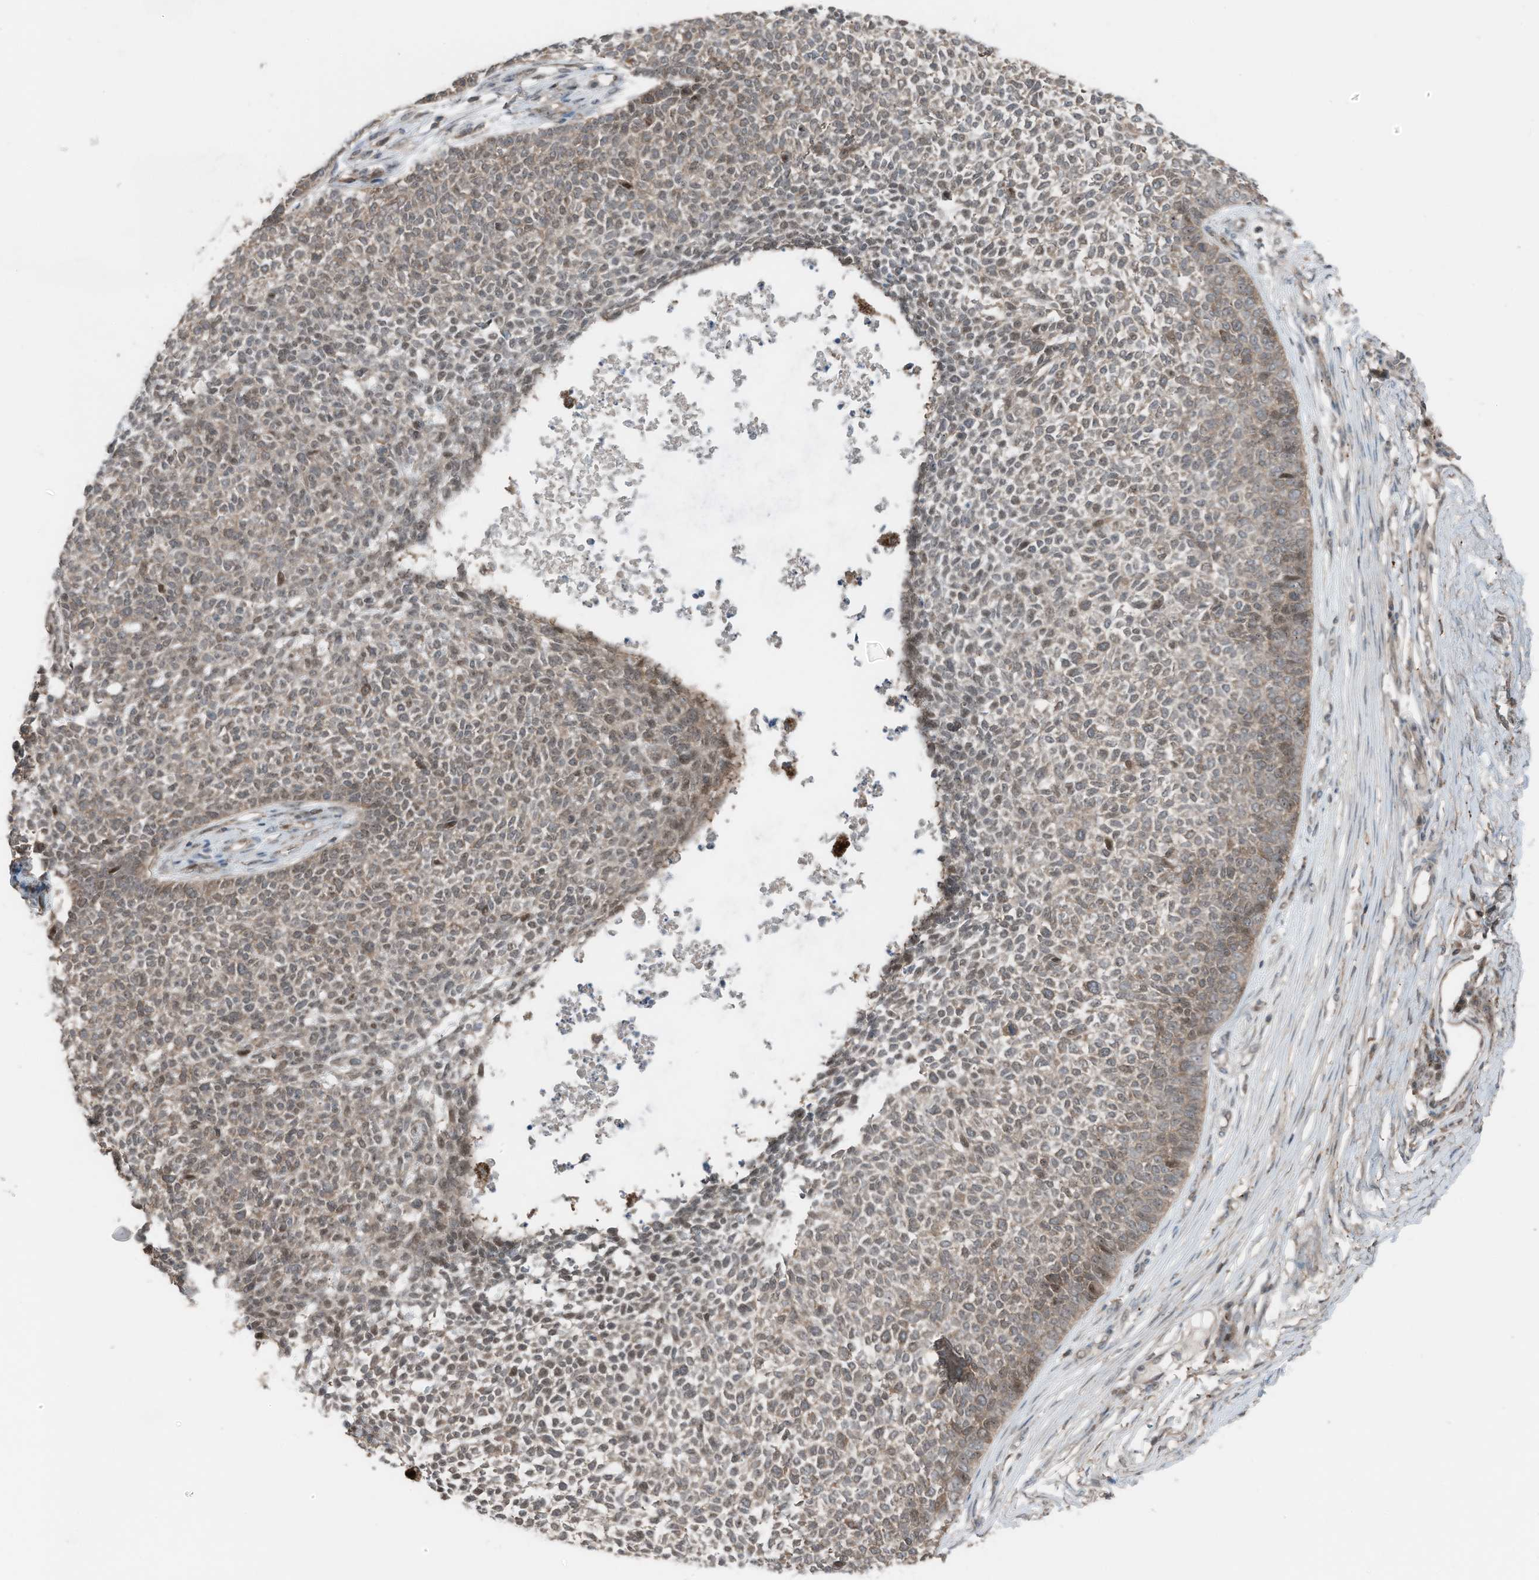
{"staining": {"intensity": "weak", "quantity": "25%-75%", "location": "cytoplasmic/membranous,nuclear"}, "tissue": "skin cancer", "cell_type": "Tumor cells", "image_type": "cancer", "snomed": [{"axis": "morphology", "description": "Basal cell carcinoma"}, {"axis": "topography", "description": "Skin"}], "caption": "Protein expression analysis of human skin cancer reveals weak cytoplasmic/membranous and nuclear expression in approximately 25%-75% of tumor cells.", "gene": "TXNDC9", "patient": {"sex": "female", "age": 84}}